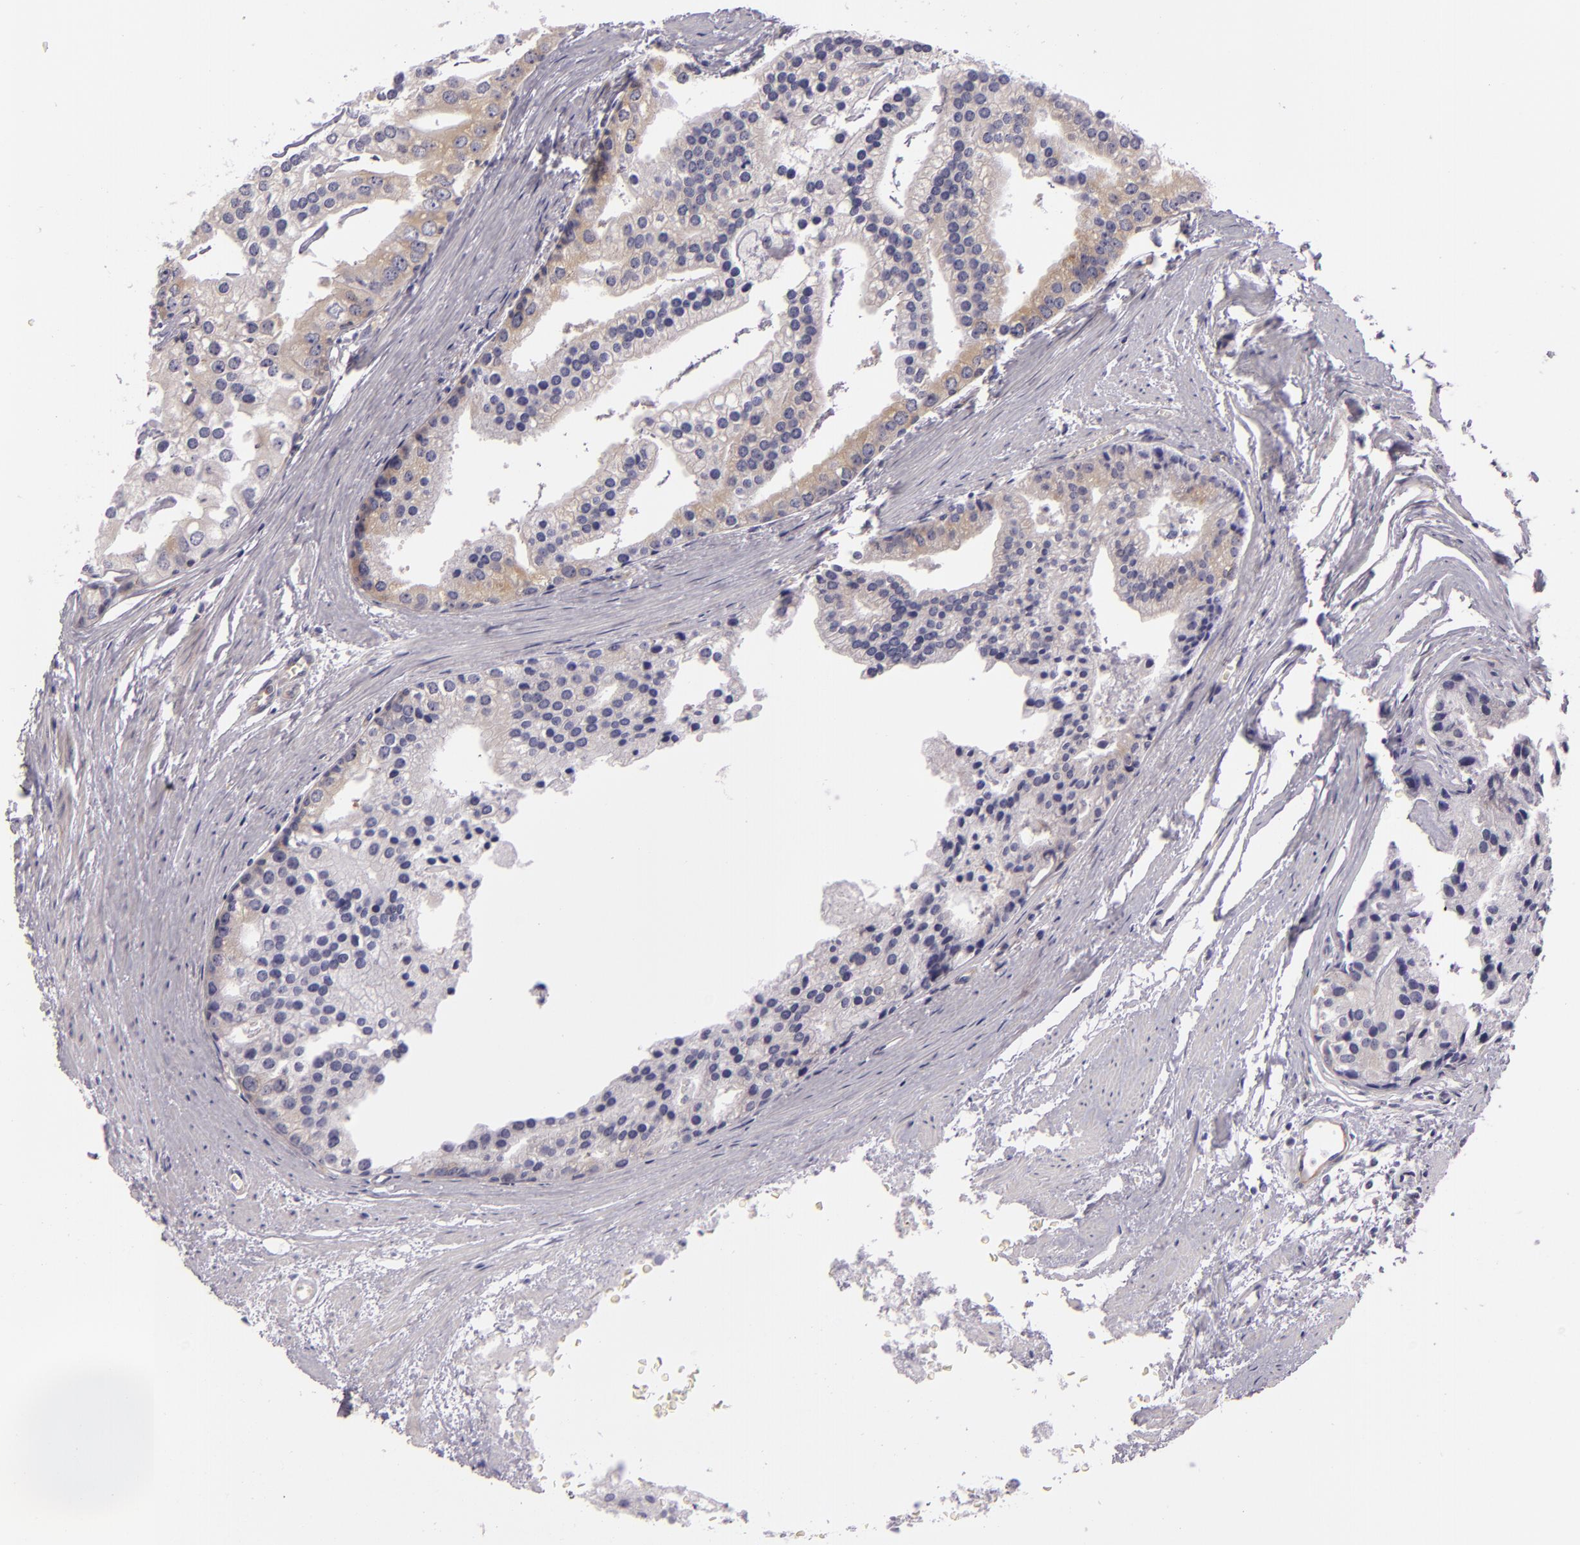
{"staining": {"intensity": "weak", "quantity": "25%-75%", "location": "cytoplasmic/membranous"}, "tissue": "prostate cancer", "cell_type": "Tumor cells", "image_type": "cancer", "snomed": [{"axis": "morphology", "description": "Adenocarcinoma, High grade"}, {"axis": "topography", "description": "Prostate"}], "caption": "IHC photomicrograph of neoplastic tissue: adenocarcinoma (high-grade) (prostate) stained using immunohistochemistry (IHC) demonstrates low levels of weak protein expression localized specifically in the cytoplasmic/membranous of tumor cells, appearing as a cytoplasmic/membranous brown color.", "gene": "UPF3B", "patient": {"sex": "male", "age": 56}}